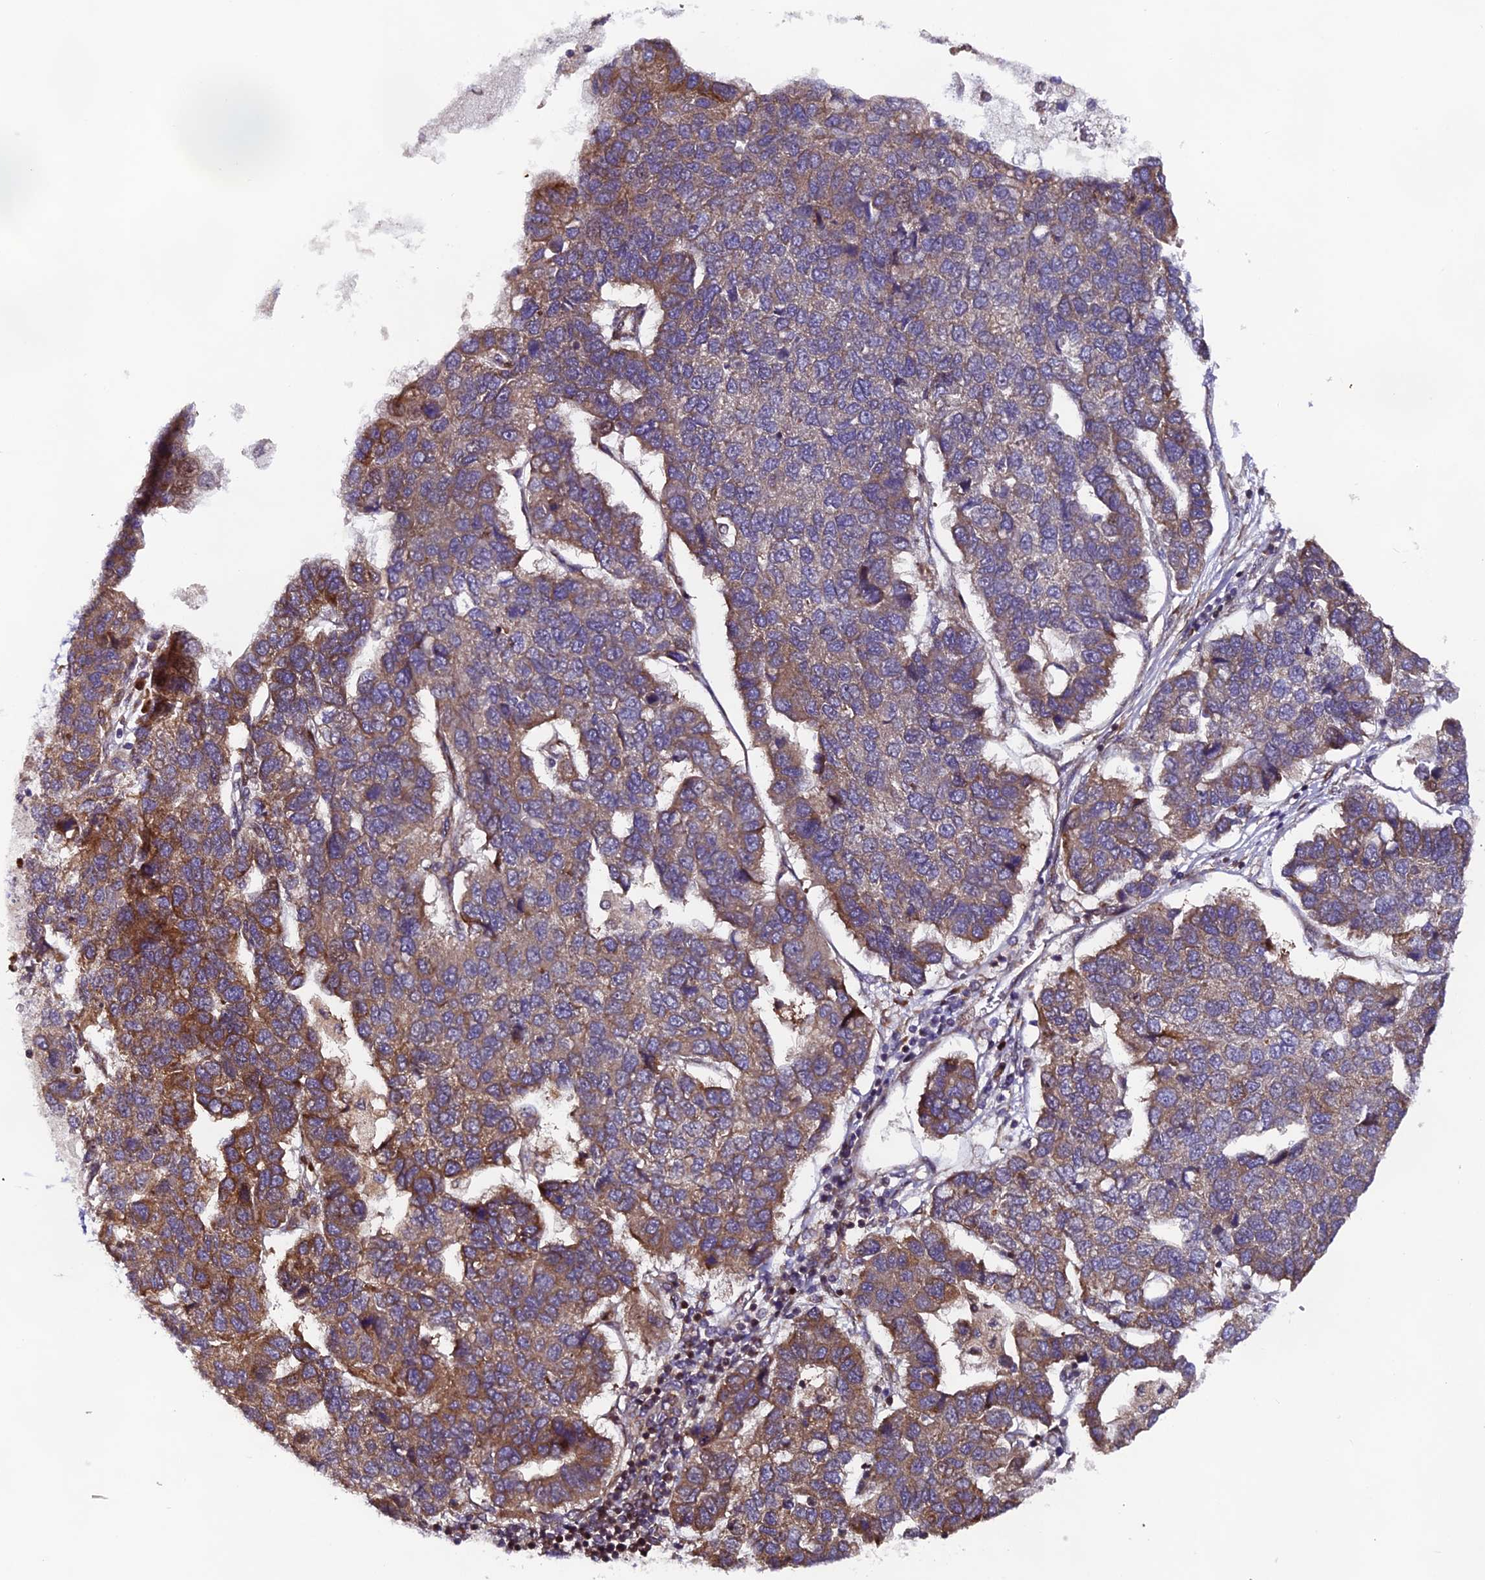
{"staining": {"intensity": "moderate", "quantity": "25%-75%", "location": "cytoplasmic/membranous"}, "tissue": "pancreatic cancer", "cell_type": "Tumor cells", "image_type": "cancer", "snomed": [{"axis": "morphology", "description": "Adenocarcinoma, NOS"}, {"axis": "topography", "description": "Pancreas"}], "caption": "Moderate cytoplasmic/membranous protein positivity is appreciated in approximately 25%-75% of tumor cells in pancreatic cancer (adenocarcinoma).", "gene": "RAB28", "patient": {"sex": "female", "age": 61}}